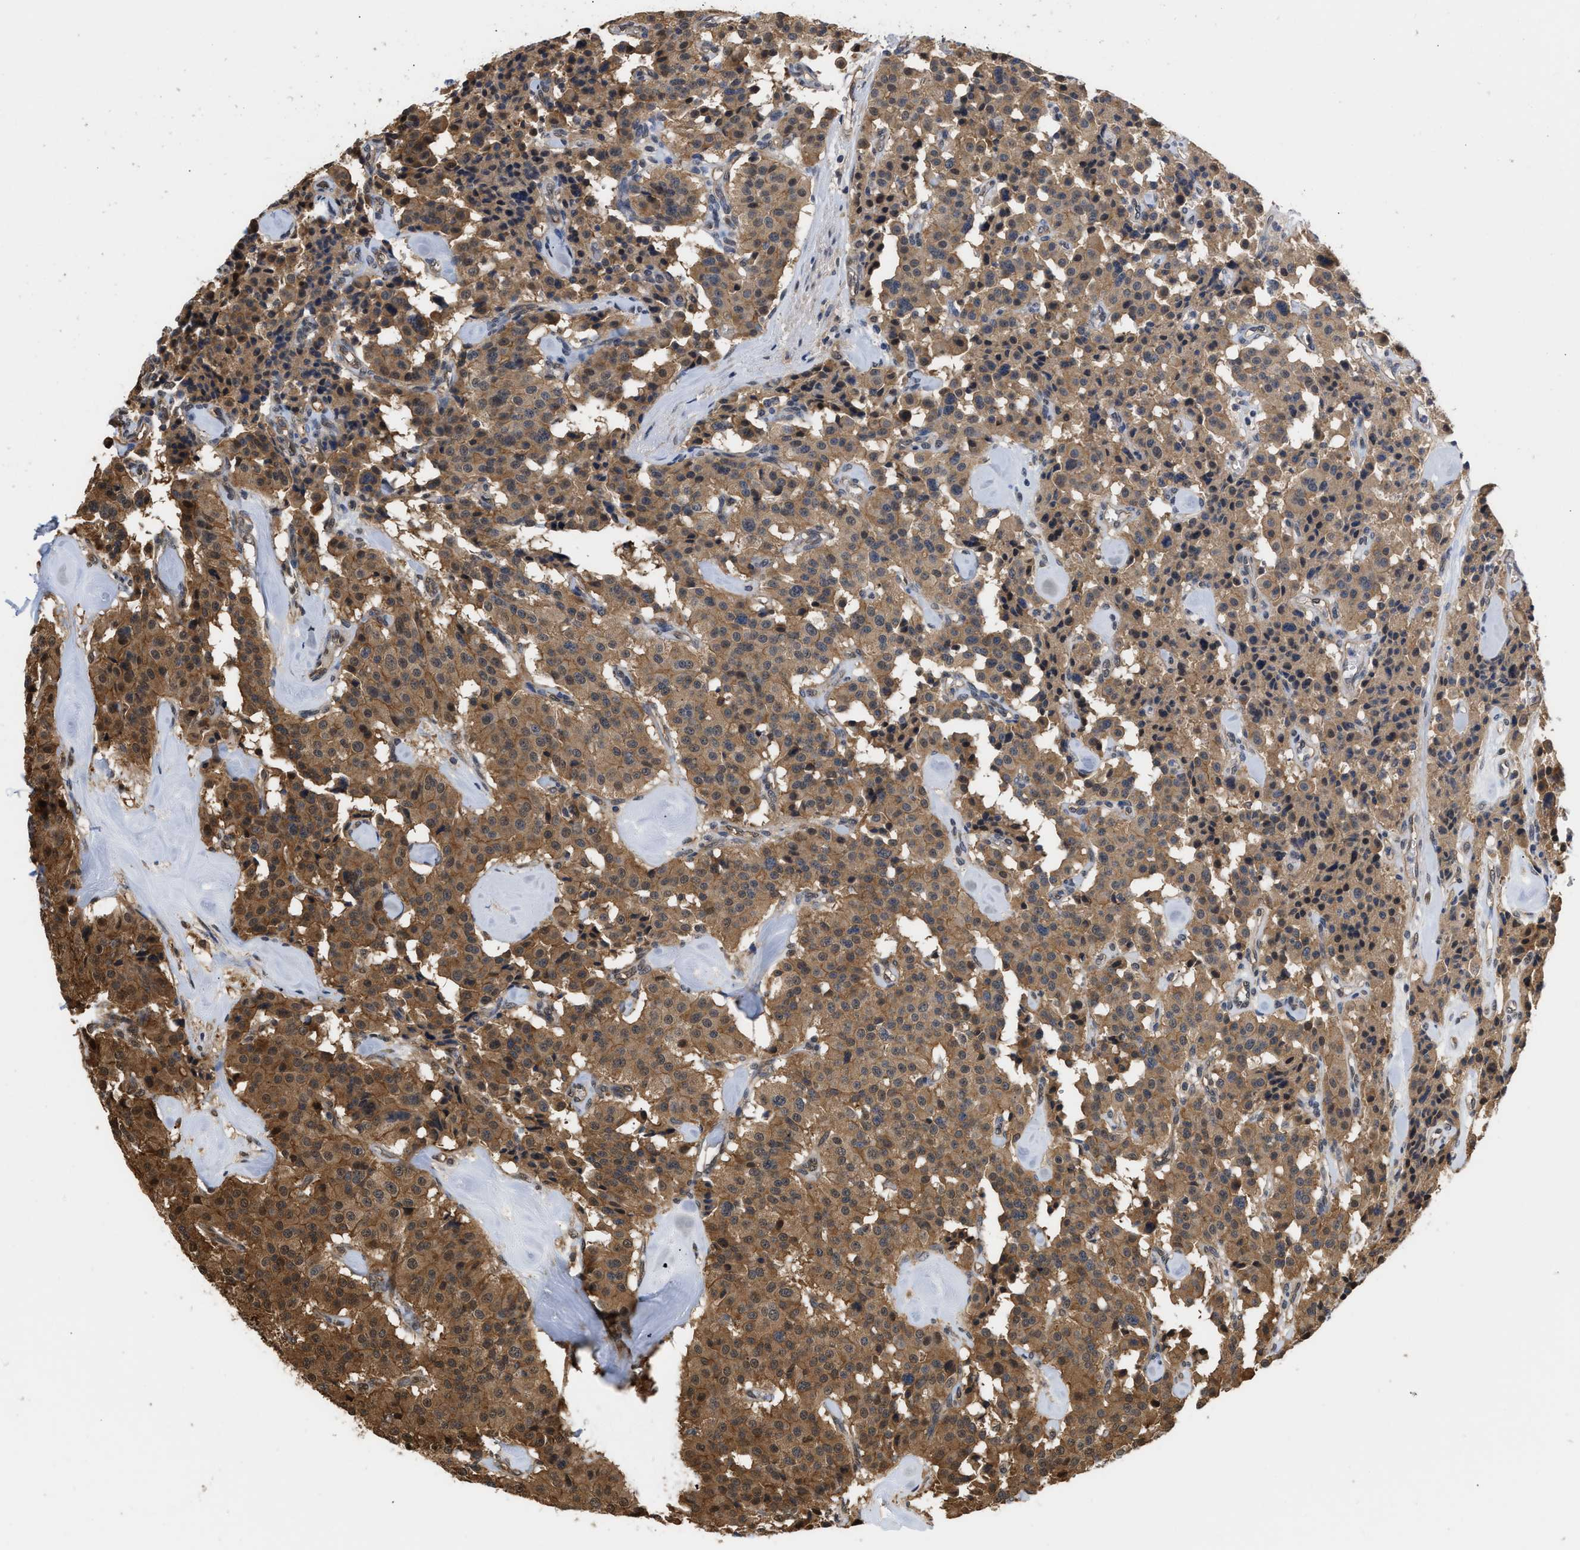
{"staining": {"intensity": "moderate", "quantity": ">75%", "location": "cytoplasmic/membranous,nuclear"}, "tissue": "carcinoid", "cell_type": "Tumor cells", "image_type": "cancer", "snomed": [{"axis": "morphology", "description": "Carcinoid, malignant, NOS"}, {"axis": "topography", "description": "Lung"}], "caption": "High-power microscopy captured an immunohistochemistry micrograph of carcinoid, revealing moderate cytoplasmic/membranous and nuclear expression in approximately >75% of tumor cells. Immunohistochemistry stains the protein in brown and the nuclei are stained blue.", "gene": "SCAI", "patient": {"sex": "male", "age": 30}}